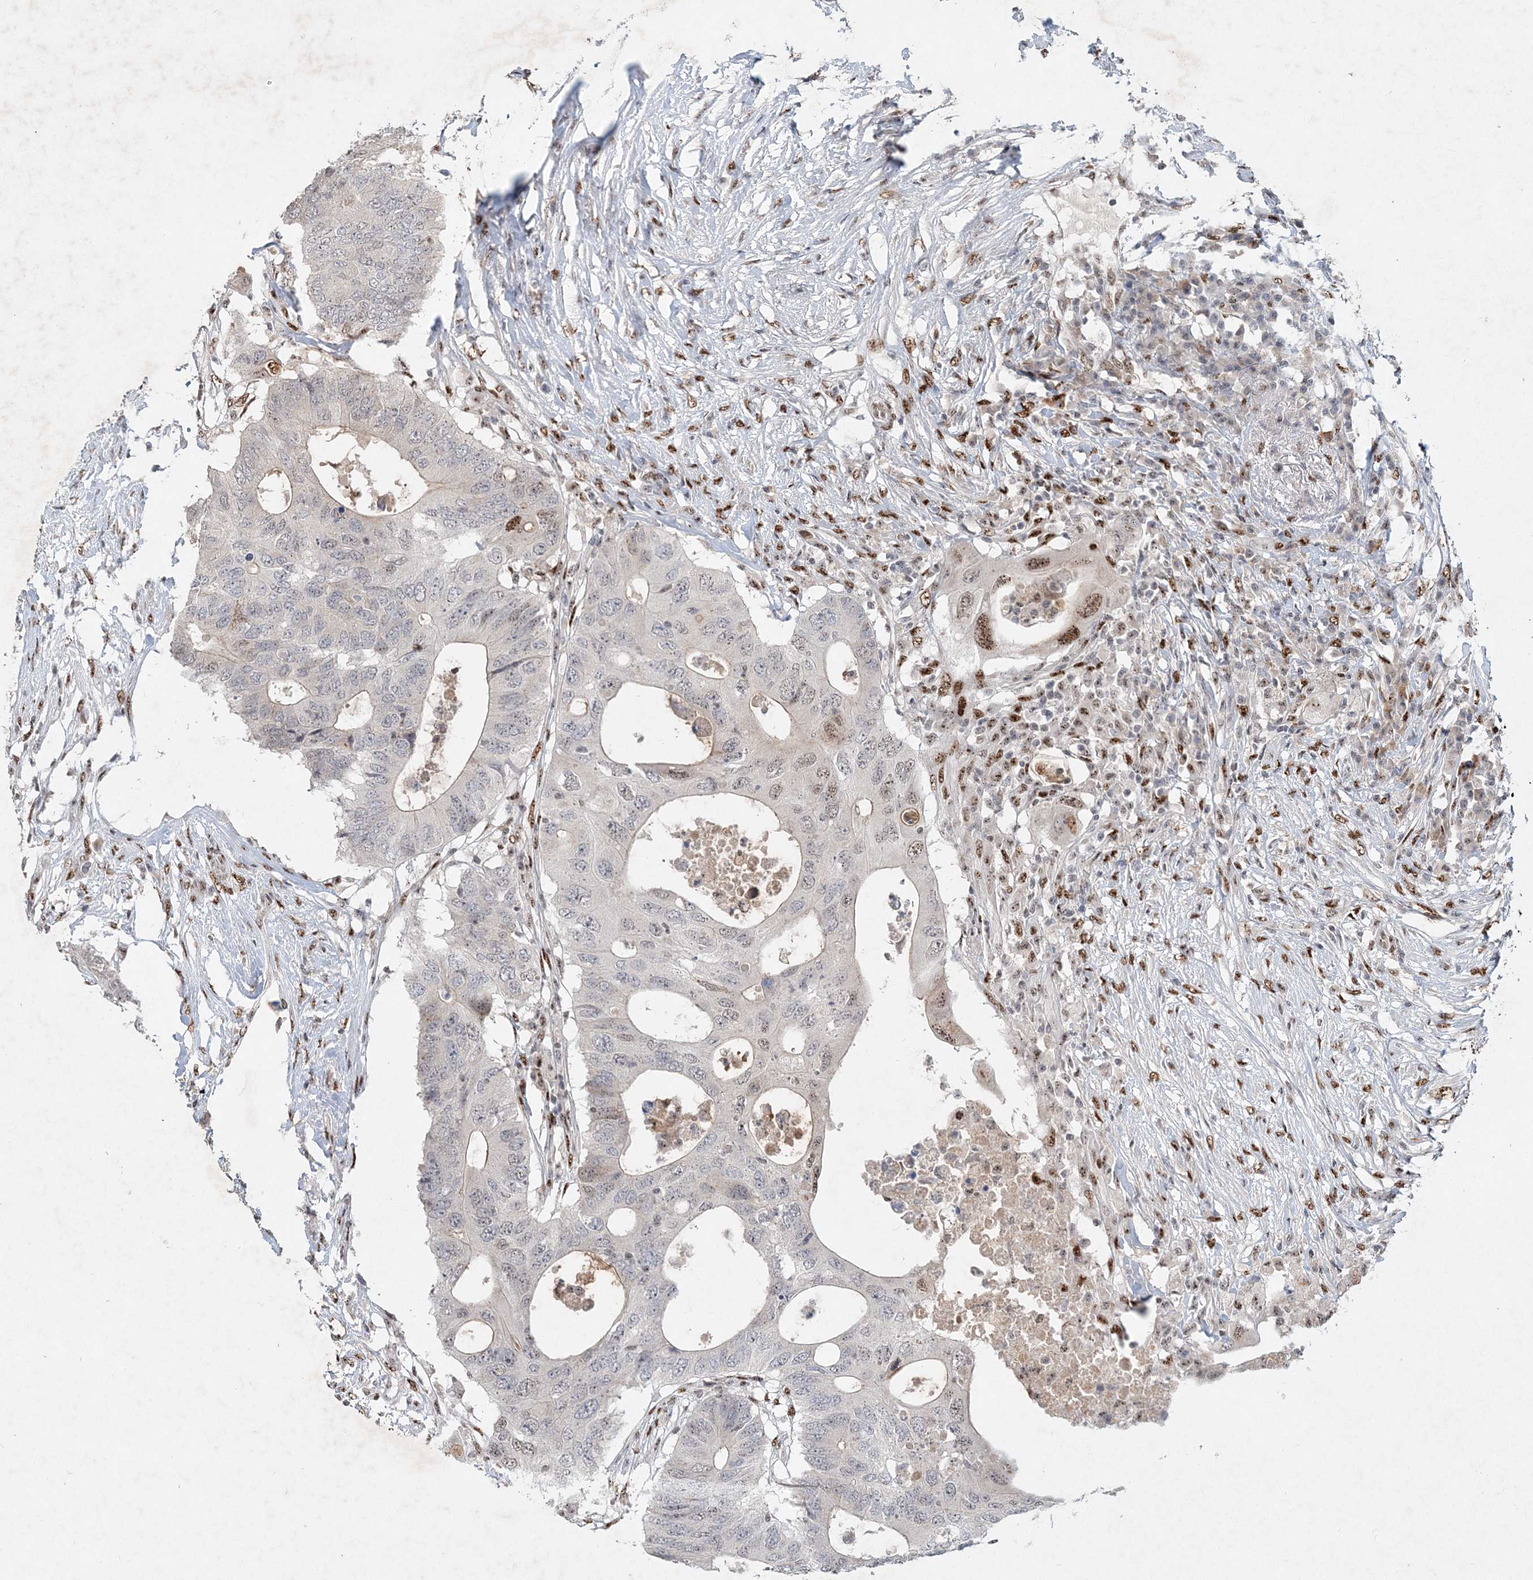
{"staining": {"intensity": "moderate", "quantity": "<25%", "location": "nuclear"}, "tissue": "colorectal cancer", "cell_type": "Tumor cells", "image_type": "cancer", "snomed": [{"axis": "morphology", "description": "Adenocarcinoma, NOS"}, {"axis": "topography", "description": "Colon"}], "caption": "There is low levels of moderate nuclear expression in tumor cells of colorectal cancer (adenocarcinoma), as demonstrated by immunohistochemical staining (brown color).", "gene": "GIN1", "patient": {"sex": "male", "age": 71}}